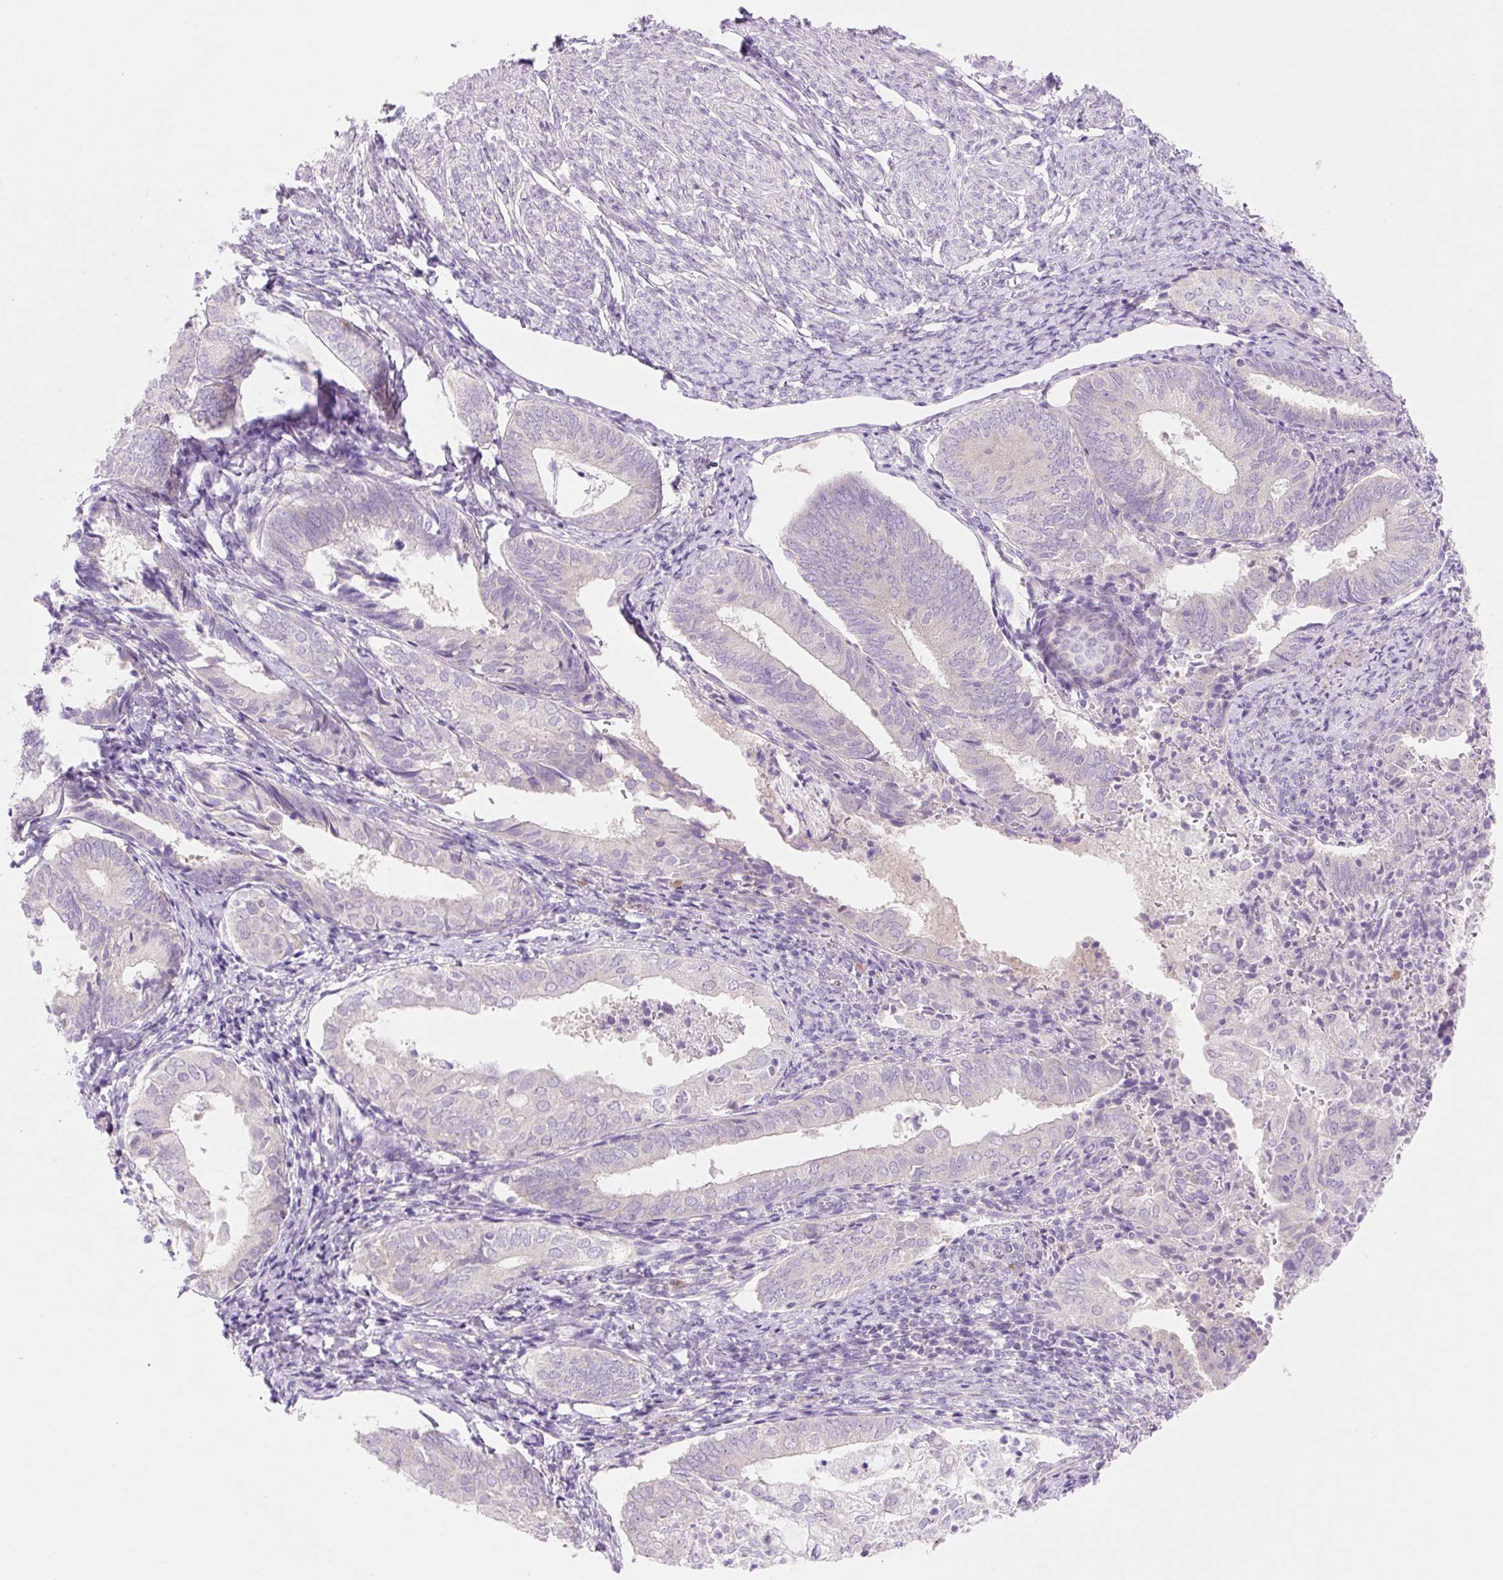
{"staining": {"intensity": "negative", "quantity": "none", "location": "none"}, "tissue": "endometrial cancer", "cell_type": "Tumor cells", "image_type": "cancer", "snomed": [{"axis": "morphology", "description": "Adenocarcinoma, NOS"}, {"axis": "topography", "description": "Endometrium"}], "caption": "A photomicrograph of endometrial cancer (adenocarcinoma) stained for a protein shows no brown staining in tumor cells. (Immunohistochemistry (ihc), brightfield microscopy, high magnification).", "gene": "CELF6", "patient": {"sex": "female", "age": 87}}